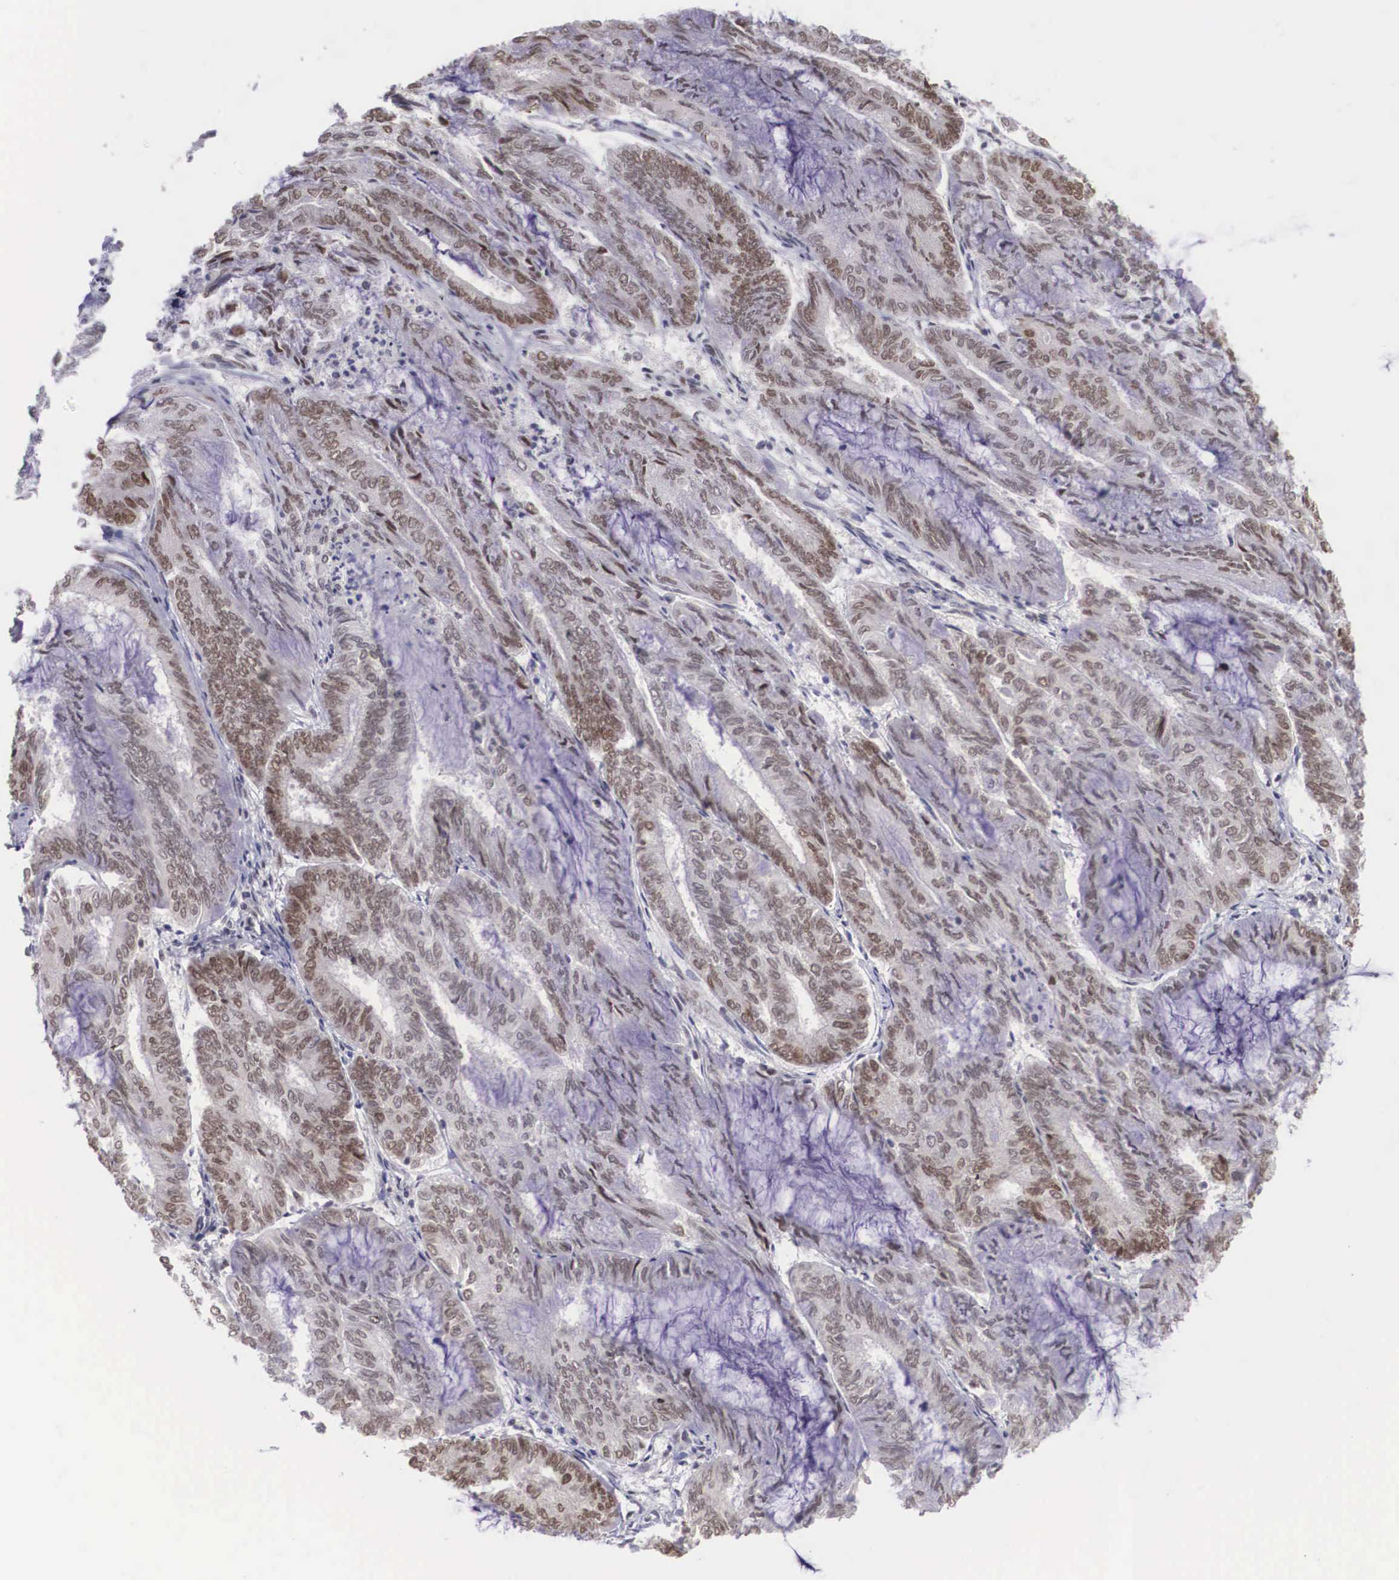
{"staining": {"intensity": "weak", "quantity": "25%-75%", "location": "nuclear"}, "tissue": "endometrial cancer", "cell_type": "Tumor cells", "image_type": "cancer", "snomed": [{"axis": "morphology", "description": "Adenocarcinoma, NOS"}, {"axis": "topography", "description": "Endometrium"}], "caption": "The photomicrograph demonstrates immunohistochemical staining of adenocarcinoma (endometrial). There is weak nuclear staining is present in approximately 25%-75% of tumor cells.", "gene": "ZNF275", "patient": {"sex": "female", "age": 59}}